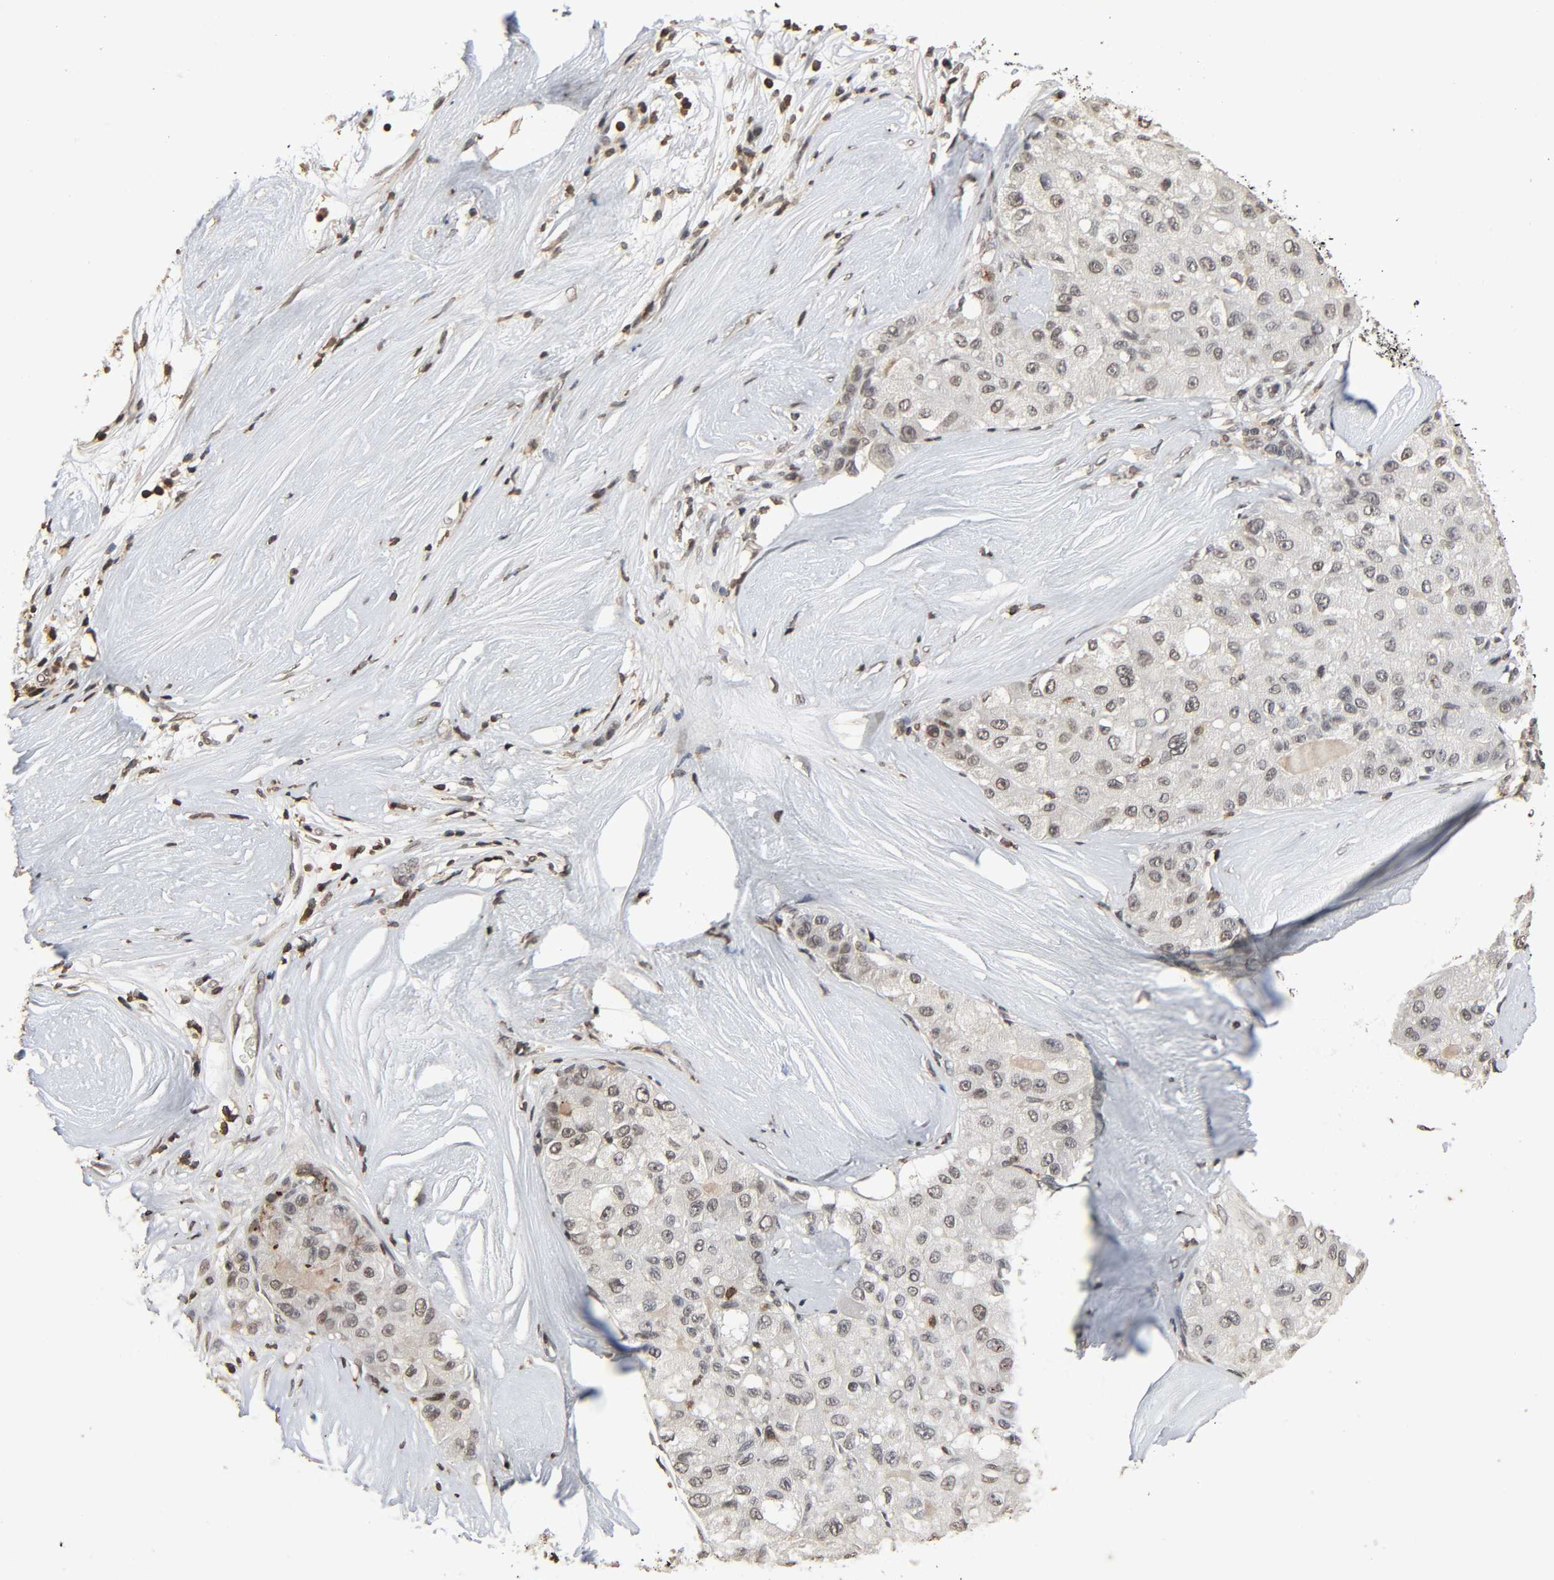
{"staining": {"intensity": "negative", "quantity": "none", "location": "none"}, "tissue": "liver cancer", "cell_type": "Tumor cells", "image_type": "cancer", "snomed": [{"axis": "morphology", "description": "Carcinoma, Hepatocellular, NOS"}, {"axis": "topography", "description": "Liver"}], "caption": "Immunohistochemistry of human hepatocellular carcinoma (liver) demonstrates no staining in tumor cells.", "gene": "STK4", "patient": {"sex": "male", "age": 80}}